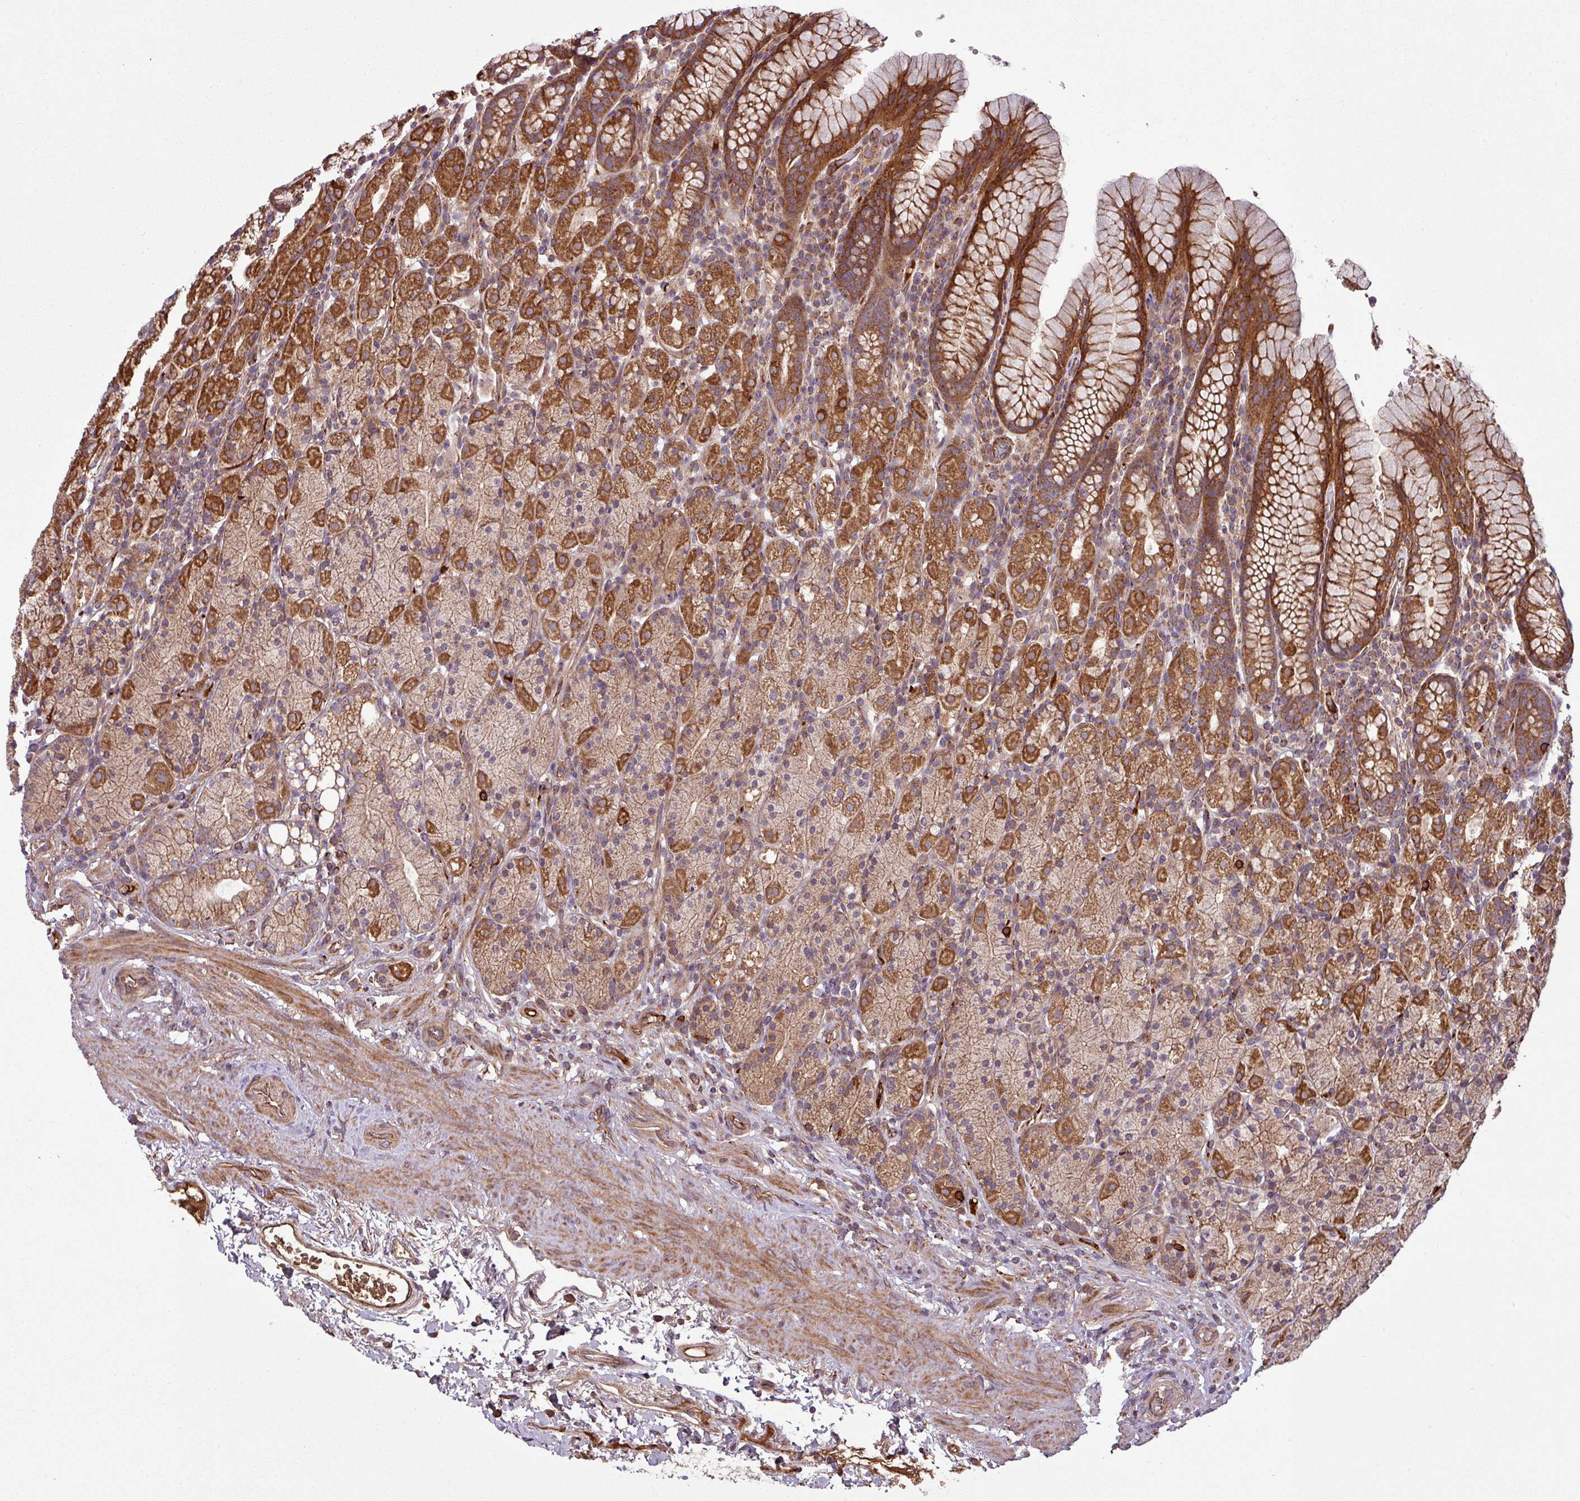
{"staining": {"intensity": "strong", "quantity": ">75%", "location": "cytoplasmic/membranous"}, "tissue": "stomach", "cell_type": "Glandular cells", "image_type": "normal", "snomed": [{"axis": "morphology", "description": "Normal tissue, NOS"}, {"axis": "topography", "description": "Stomach, upper"}, {"axis": "topography", "description": "Stomach"}], "caption": "Approximately >75% of glandular cells in benign human stomach reveal strong cytoplasmic/membranous protein positivity as visualized by brown immunohistochemical staining.", "gene": "SNRNP25", "patient": {"sex": "male", "age": 62}}